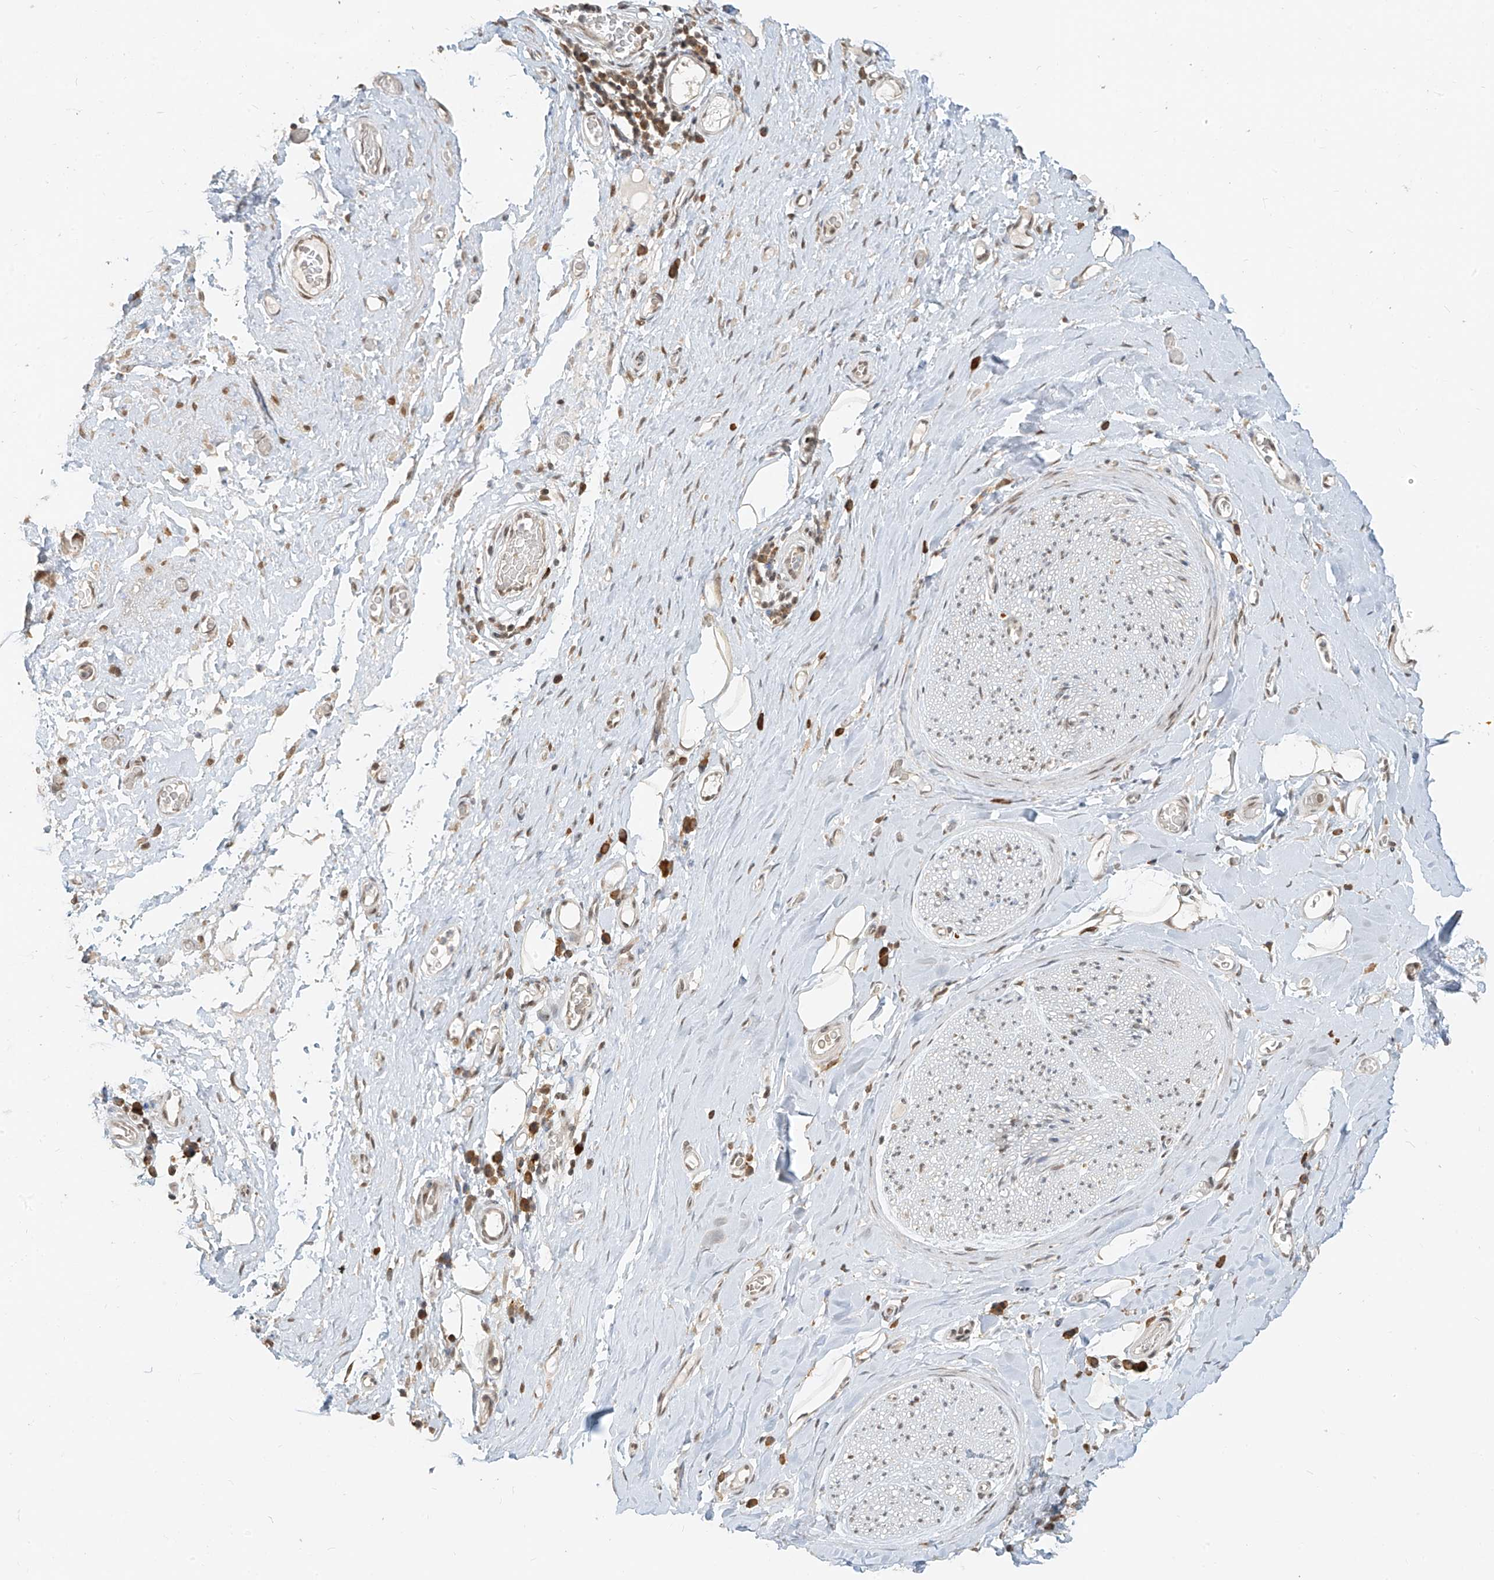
{"staining": {"intensity": "weak", "quantity": ">75%", "location": "nuclear"}, "tissue": "adipose tissue", "cell_type": "Adipocytes", "image_type": "normal", "snomed": [{"axis": "morphology", "description": "Normal tissue, NOS"}, {"axis": "morphology", "description": "Adenocarcinoma, NOS"}, {"axis": "topography", "description": "Esophagus"}, {"axis": "topography", "description": "Stomach, upper"}, {"axis": "topography", "description": "Peripheral nerve tissue"}], "caption": "Immunohistochemistry micrograph of normal adipose tissue: human adipose tissue stained using IHC reveals low levels of weak protein expression localized specifically in the nuclear of adipocytes, appearing as a nuclear brown color.", "gene": "ZMYM2", "patient": {"sex": "male", "age": 62}}